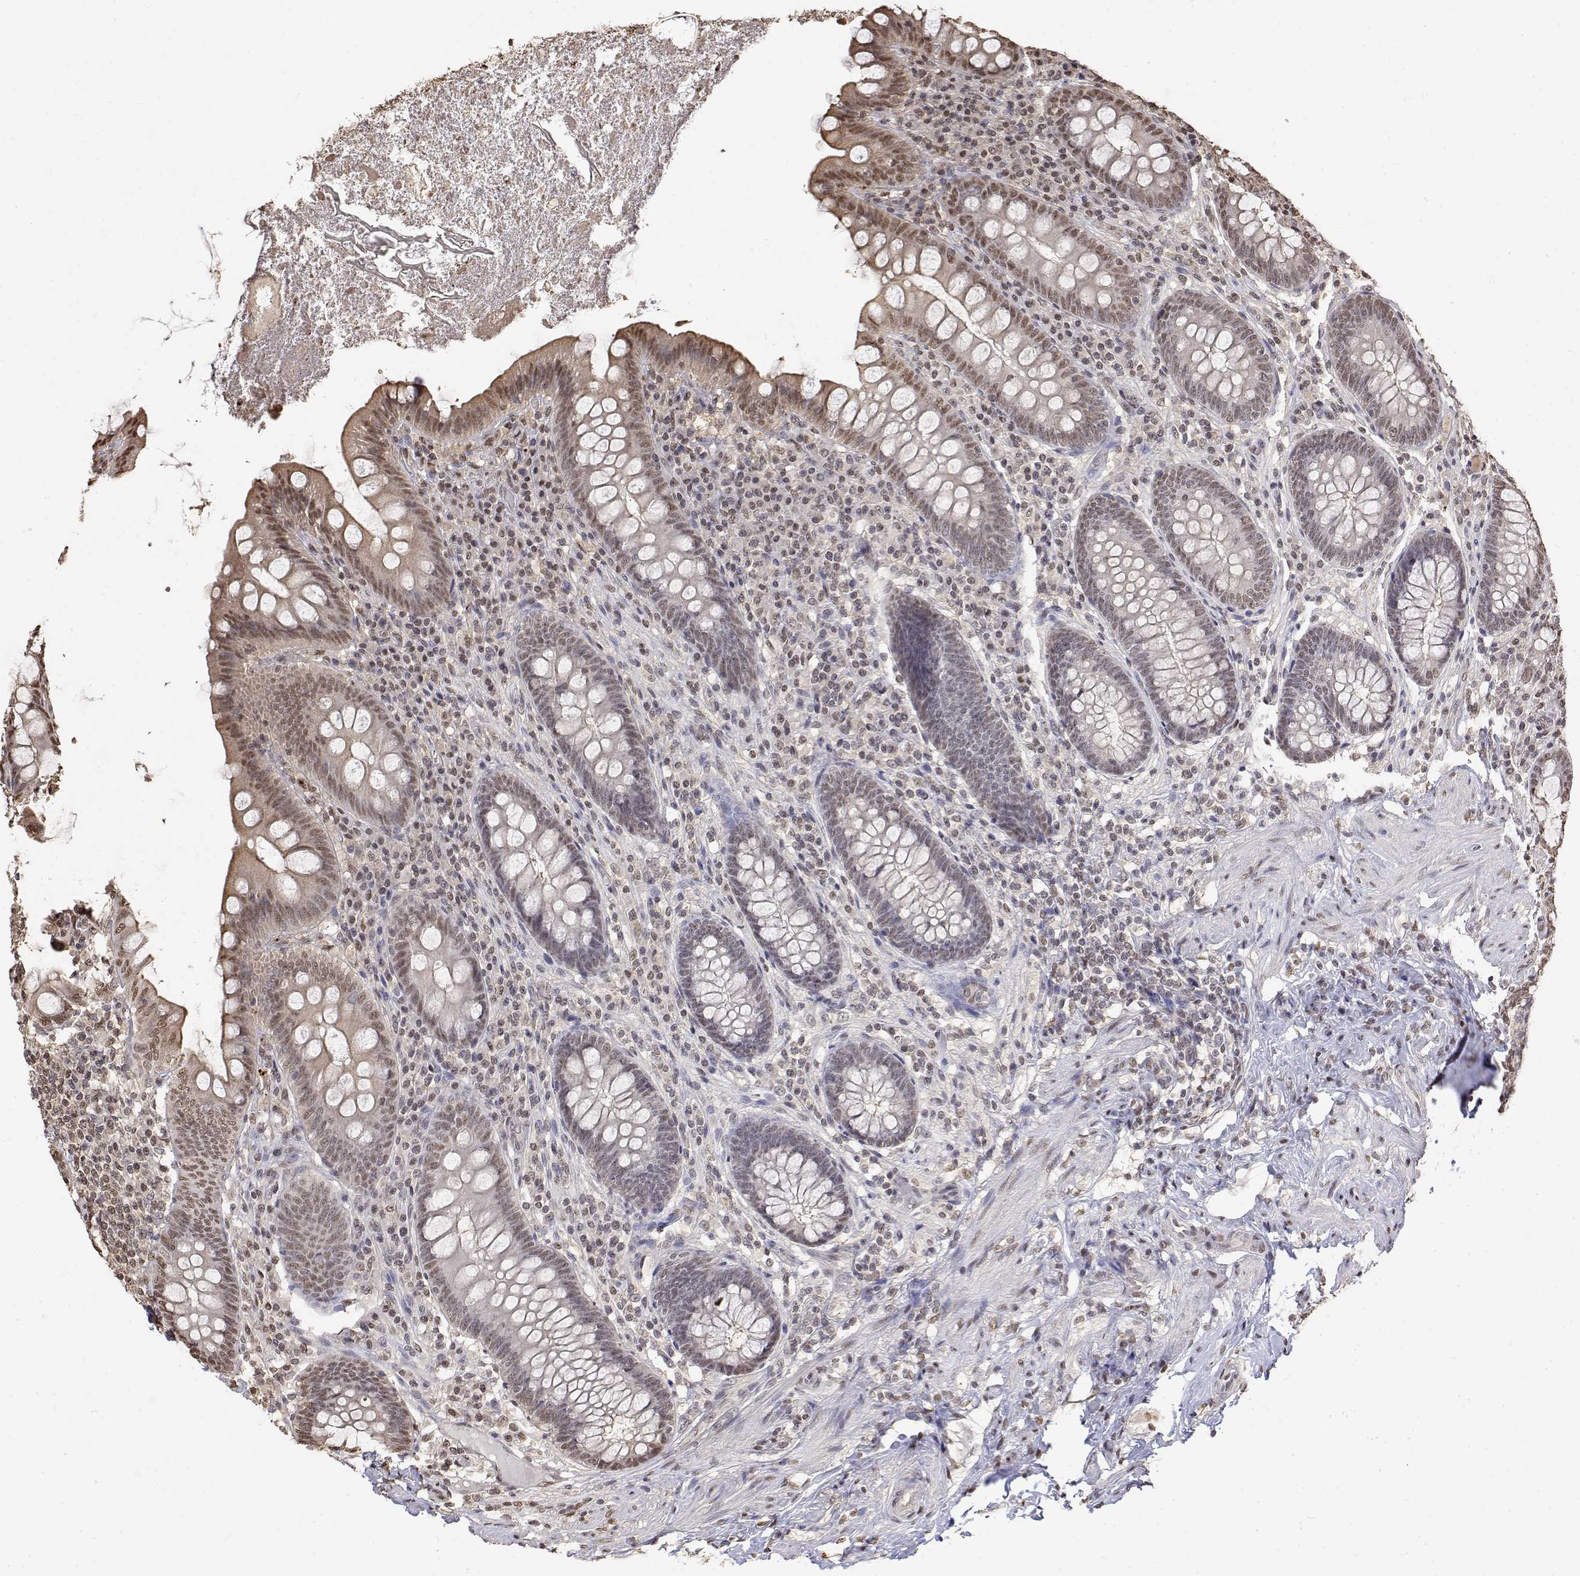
{"staining": {"intensity": "weak", "quantity": ">75%", "location": "nuclear"}, "tissue": "appendix", "cell_type": "Glandular cells", "image_type": "normal", "snomed": [{"axis": "morphology", "description": "Normal tissue, NOS"}, {"axis": "topography", "description": "Appendix"}], "caption": "Immunohistochemical staining of normal appendix demonstrates weak nuclear protein expression in about >75% of glandular cells. (DAB (3,3'-diaminobenzidine) IHC with brightfield microscopy, high magnification).", "gene": "TPI1", "patient": {"sex": "male", "age": 71}}